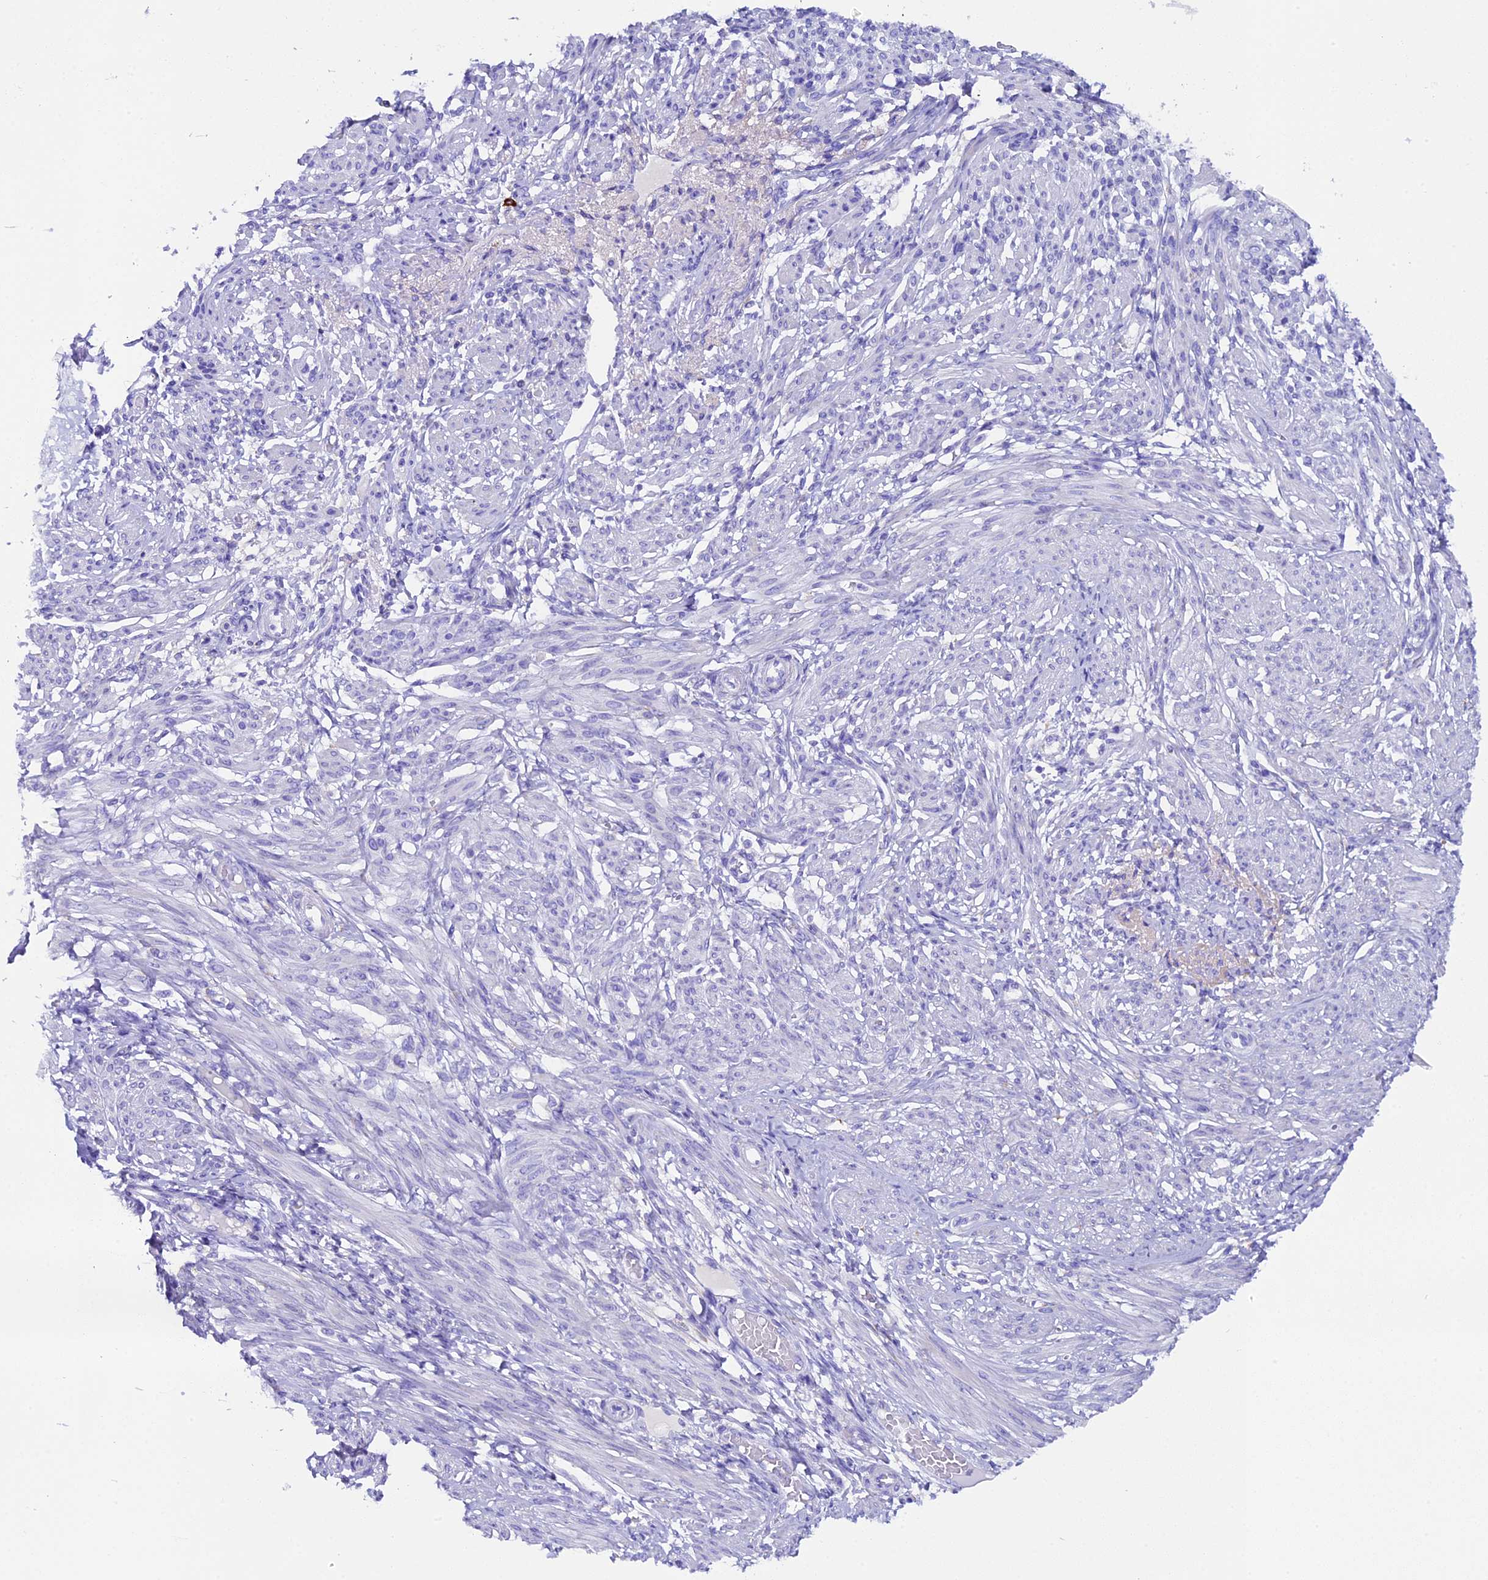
{"staining": {"intensity": "negative", "quantity": "none", "location": "none"}, "tissue": "smooth muscle", "cell_type": "Smooth muscle cells", "image_type": "normal", "snomed": [{"axis": "morphology", "description": "Normal tissue, NOS"}, {"axis": "topography", "description": "Smooth muscle"}], "caption": "A micrograph of smooth muscle stained for a protein exhibits no brown staining in smooth muscle cells. Brightfield microscopy of immunohistochemistry (IHC) stained with DAB (3,3'-diaminobenzidine) (brown) and hematoxylin (blue), captured at high magnification.", "gene": "FKBP11", "patient": {"sex": "female", "age": 39}}